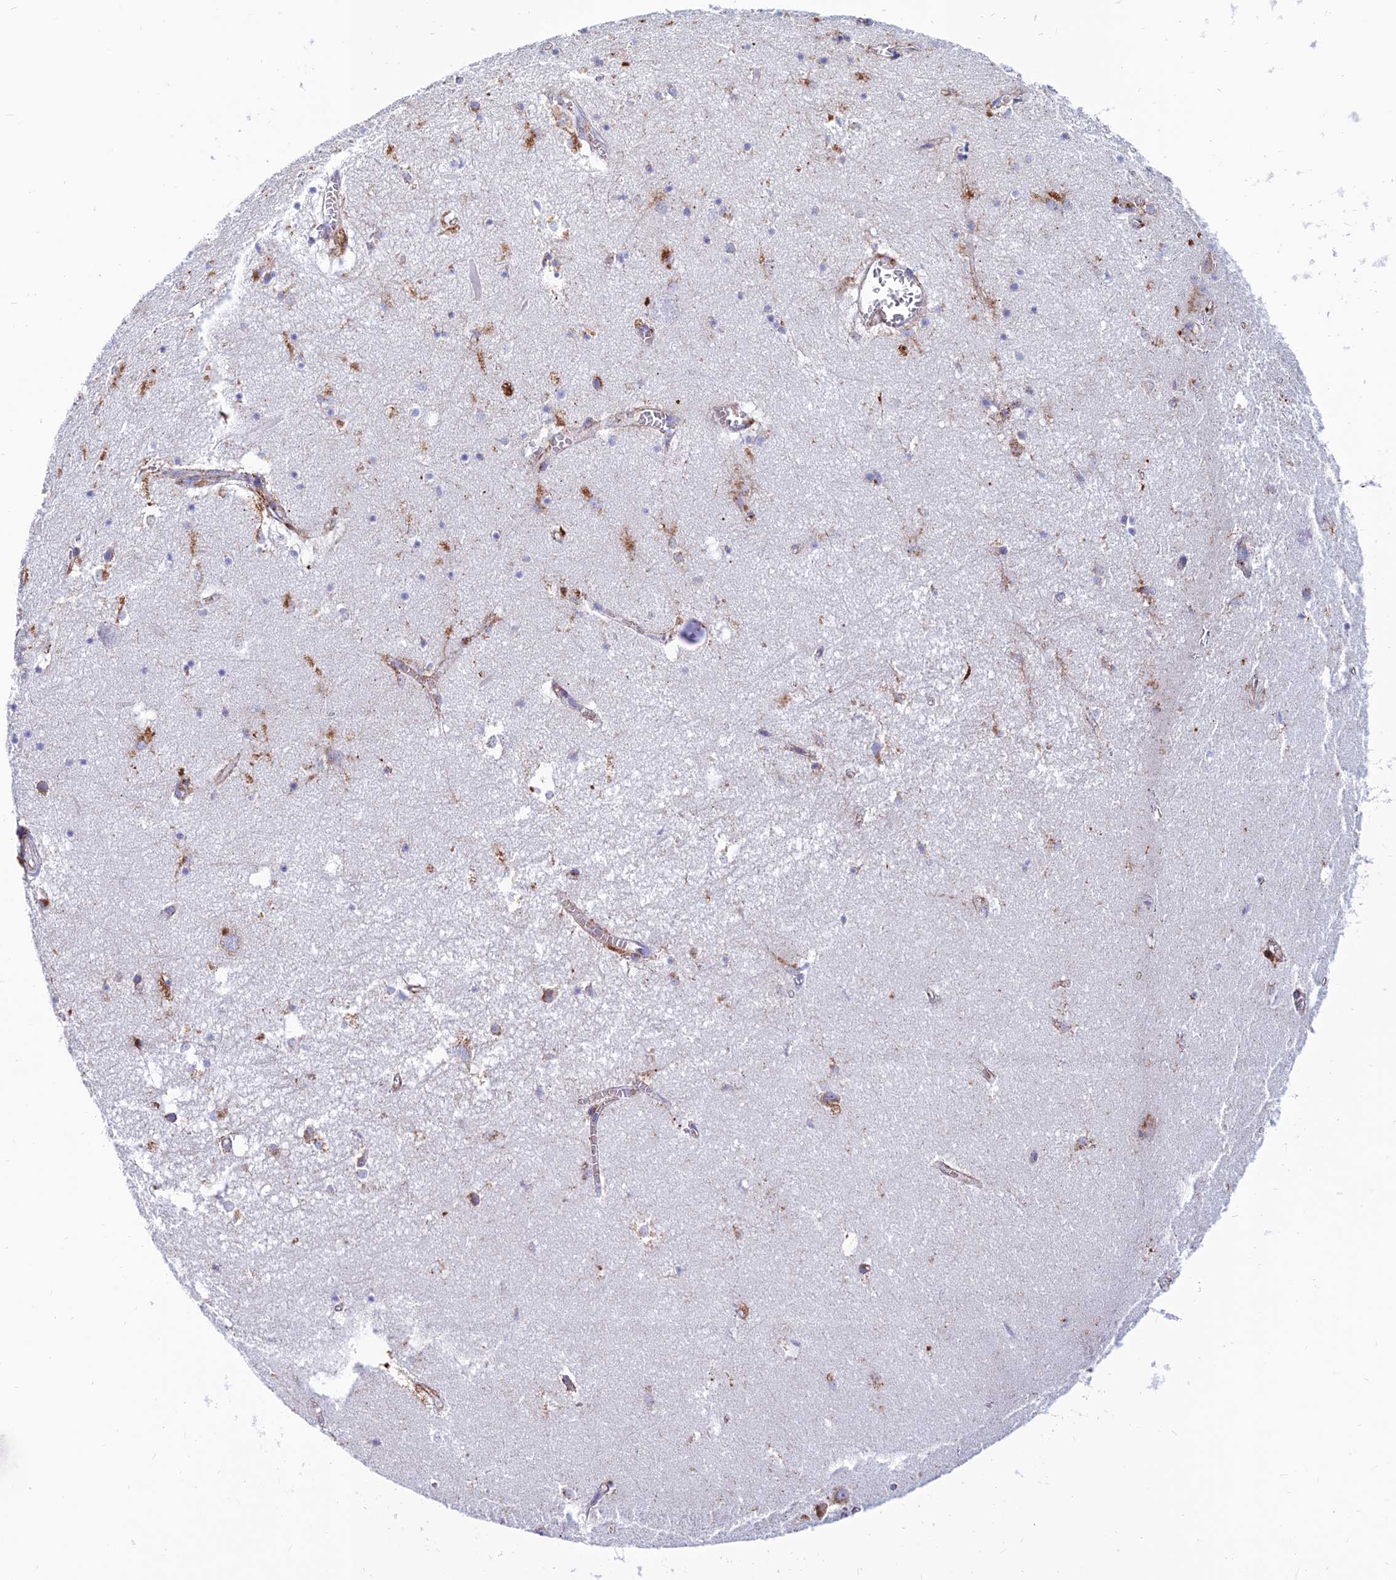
{"staining": {"intensity": "moderate", "quantity": "<25%", "location": "cytoplasmic/membranous"}, "tissue": "hippocampus", "cell_type": "Glial cells", "image_type": "normal", "snomed": [{"axis": "morphology", "description": "Normal tissue, NOS"}, {"axis": "topography", "description": "Hippocampus"}], "caption": "Protein positivity by IHC shows moderate cytoplasmic/membranous expression in about <25% of glial cells in benign hippocampus.", "gene": "SPNS1", "patient": {"sex": "female", "age": 64}}